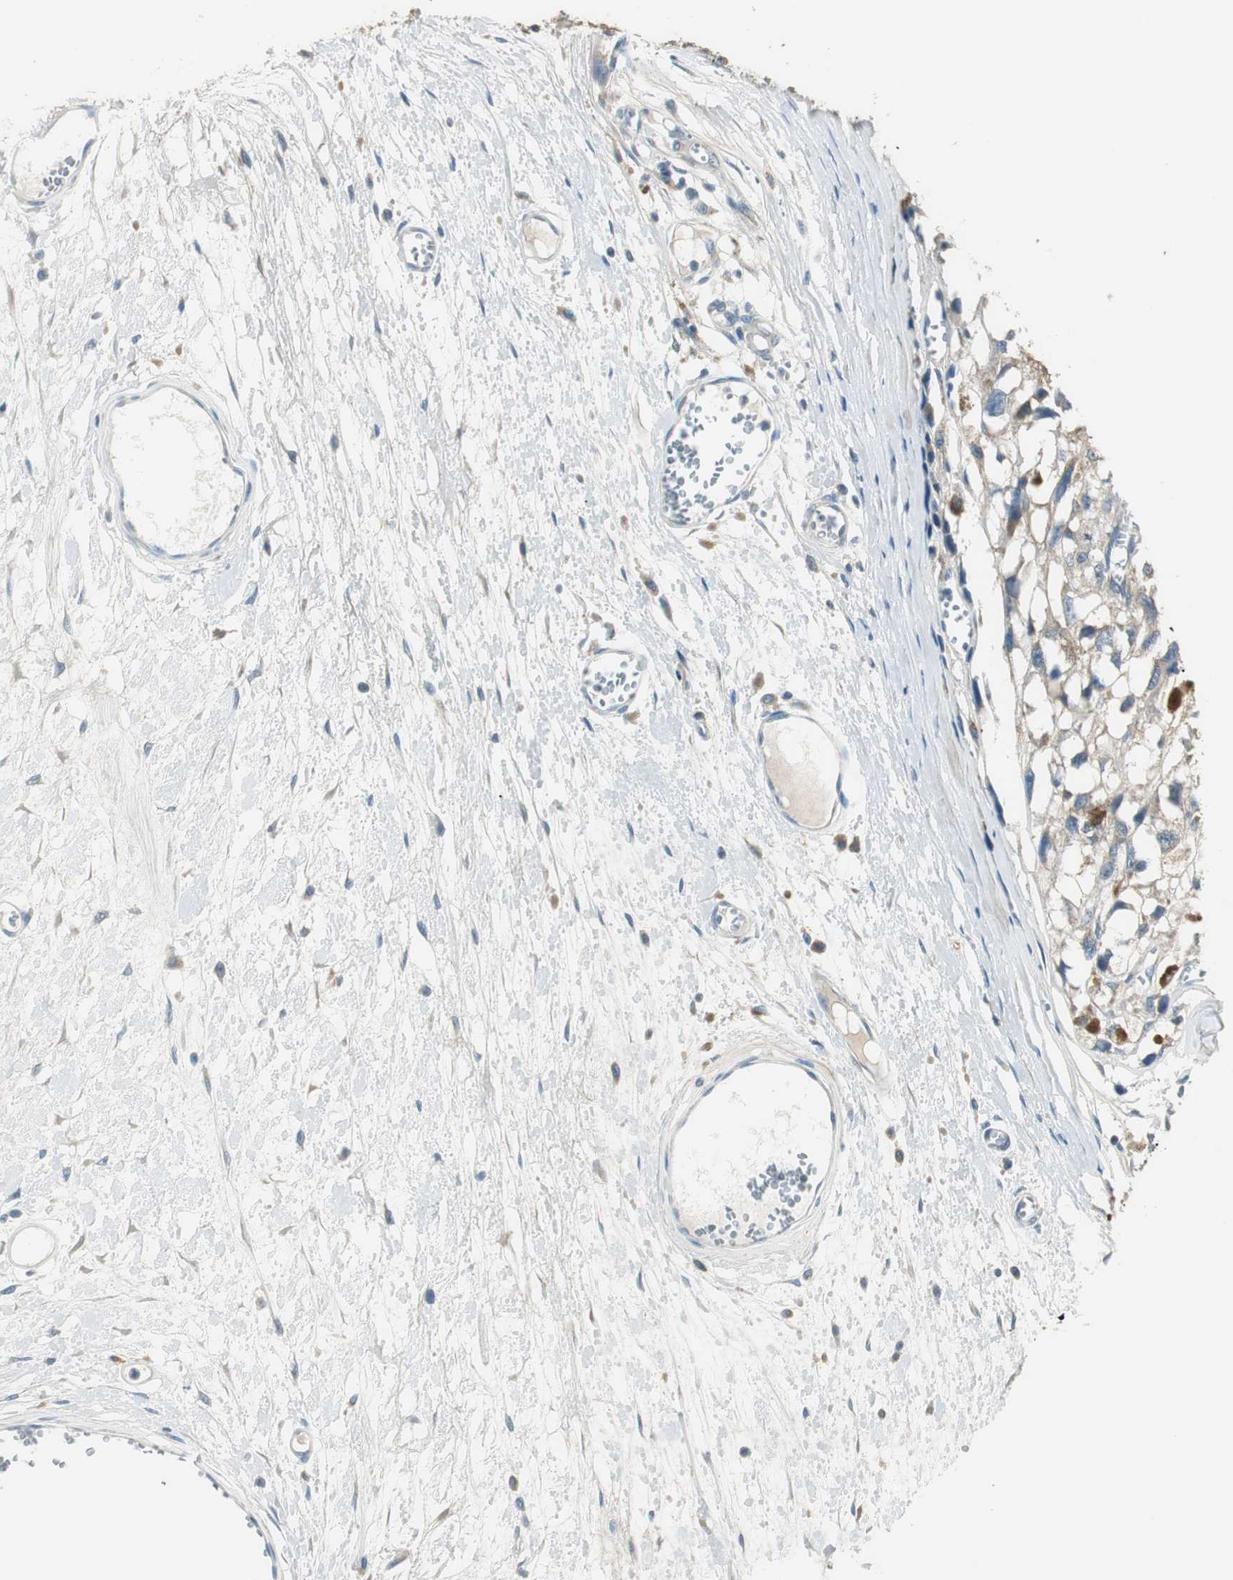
{"staining": {"intensity": "weak", "quantity": ">75%", "location": "cytoplasmic/membranous"}, "tissue": "melanoma", "cell_type": "Tumor cells", "image_type": "cancer", "snomed": [{"axis": "morphology", "description": "Malignant melanoma, Metastatic site"}, {"axis": "topography", "description": "Lymph node"}], "caption": "Malignant melanoma (metastatic site) tissue exhibits weak cytoplasmic/membranous expression in about >75% of tumor cells, visualized by immunohistochemistry.", "gene": "MSTO1", "patient": {"sex": "male", "age": 59}}